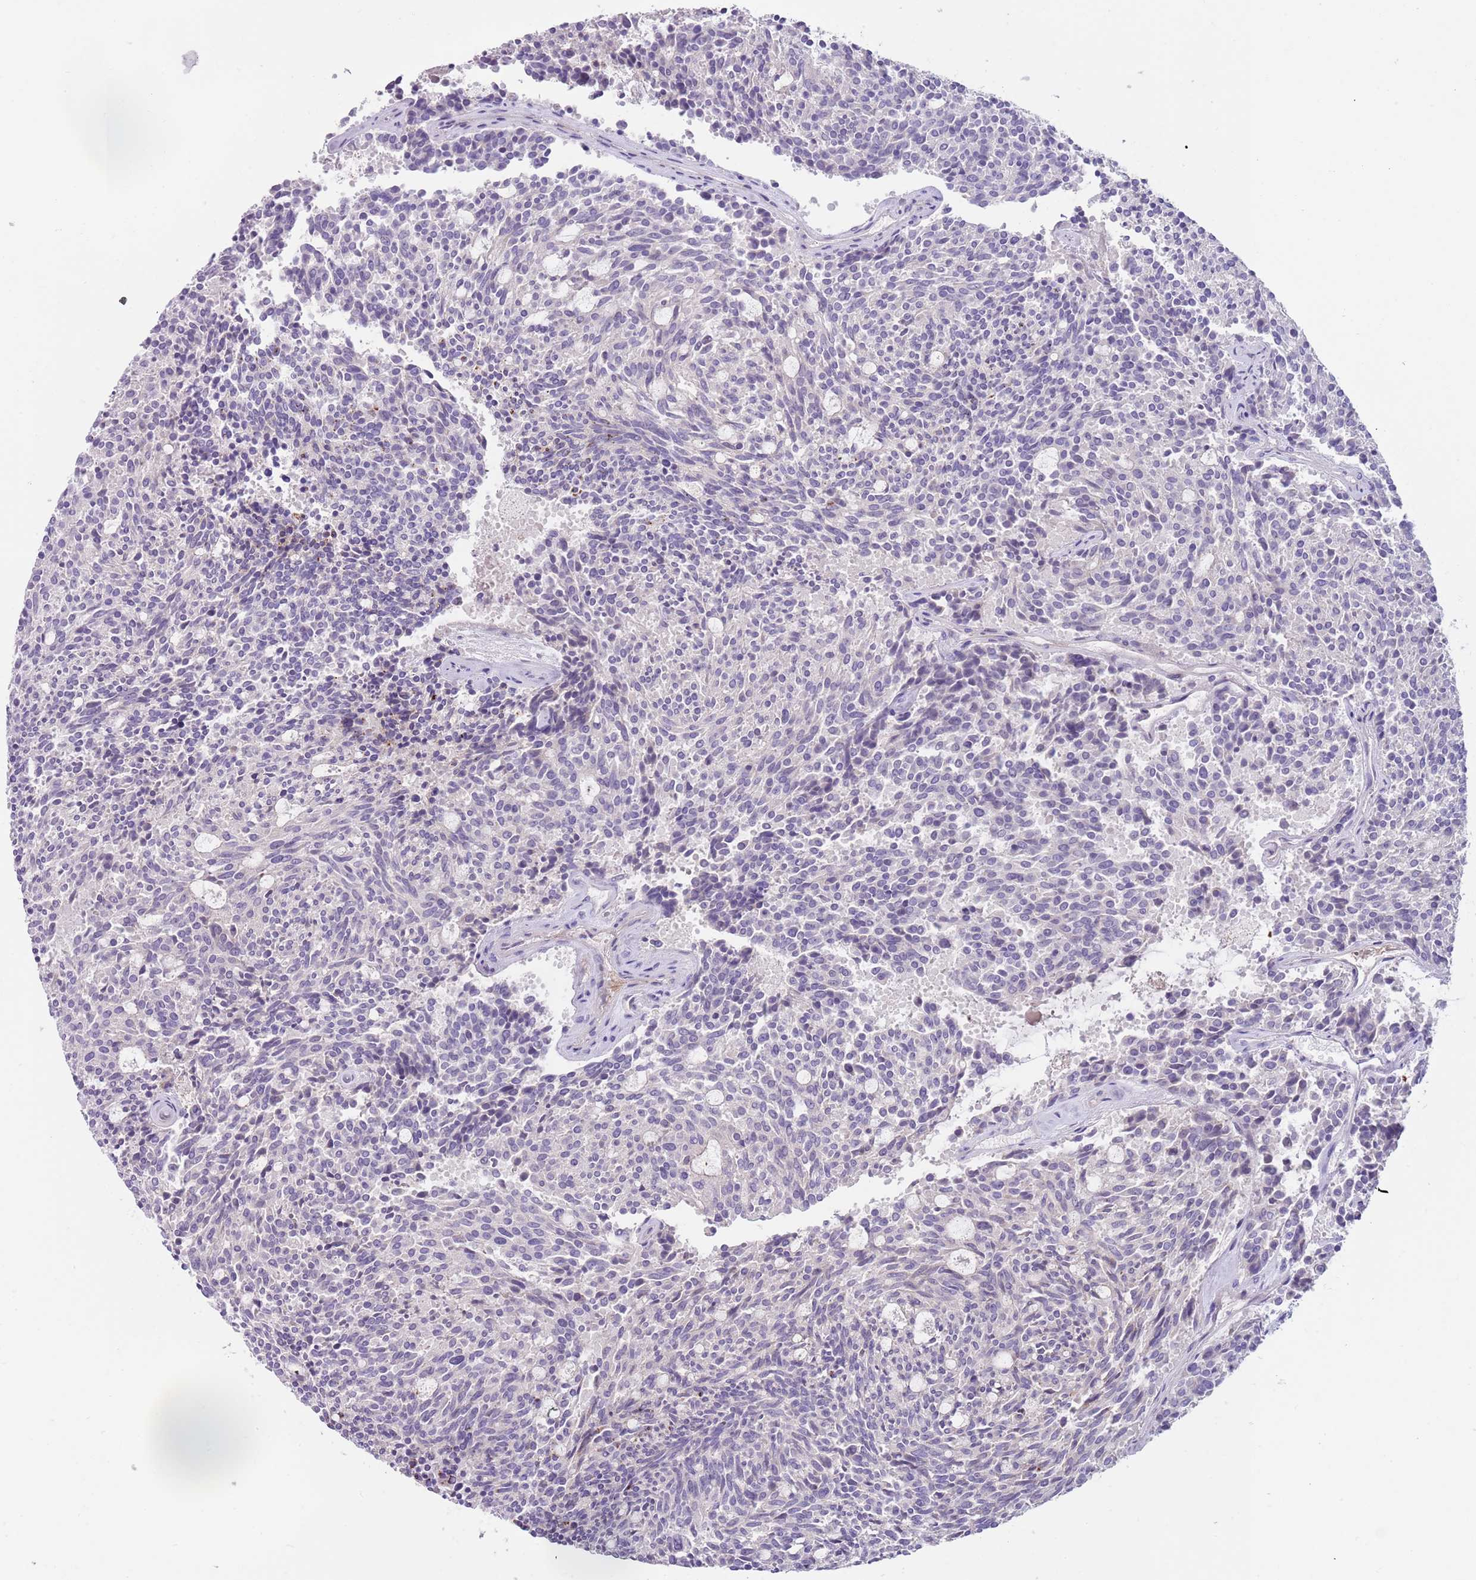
{"staining": {"intensity": "negative", "quantity": "none", "location": "none"}, "tissue": "carcinoid", "cell_type": "Tumor cells", "image_type": "cancer", "snomed": [{"axis": "morphology", "description": "Carcinoid, malignant, NOS"}, {"axis": "topography", "description": "Pancreas"}], "caption": "IHC micrograph of human carcinoid stained for a protein (brown), which displays no positivity in tumor cells. The staining was performed using DAB (3,3'-diaminobenzidine) to visualize the protein expression in brown, while the nuclei were stained in blue with hematoxylin (Magnification: 20x).", "gene": "C2CD3", "patient": {"sex": "female", "age": 54}}